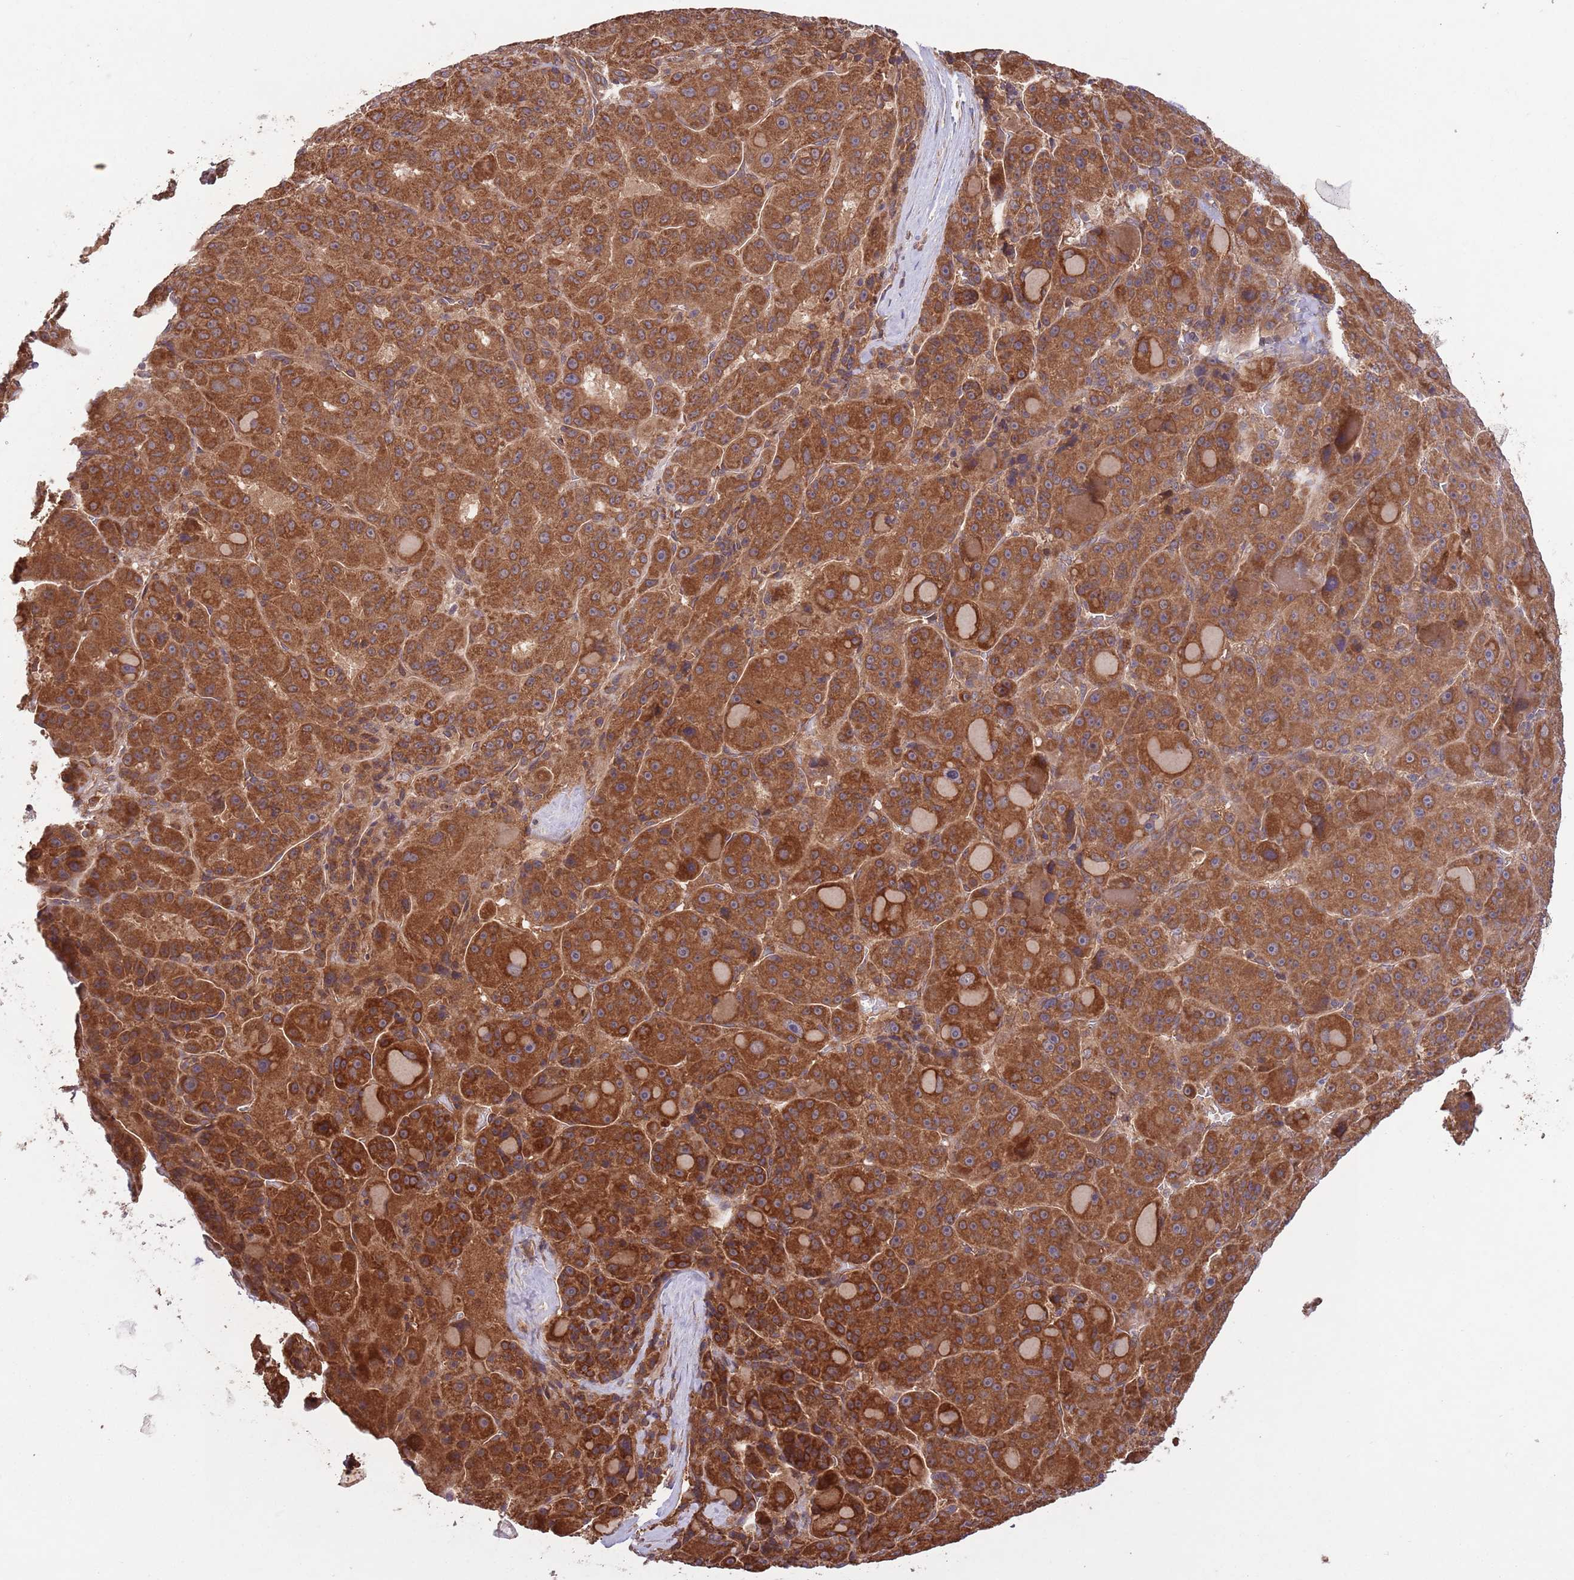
{"staining": {"intensity": "strong", "quantity": ">75%", "location": "cytoplasmic/membranous"}, "tissue": "liver cancer", "cell_type": "Tumor cells", "image_type": "cancer", "snomed": [{"axis": "morphology", "description": "Carcinoma, Hepatocellular, NOS"}, {"axis": "topography", "description": "Liver"}], "caption": "Brown immunohistochemical staining in liver cancer (hepatocellular carcinoma) reveals strong cytoplasmic/membranous positivity in about >75% of tumor cells.", "gene": "MFNG", "patient": {"sex": "male", "age": 76}}